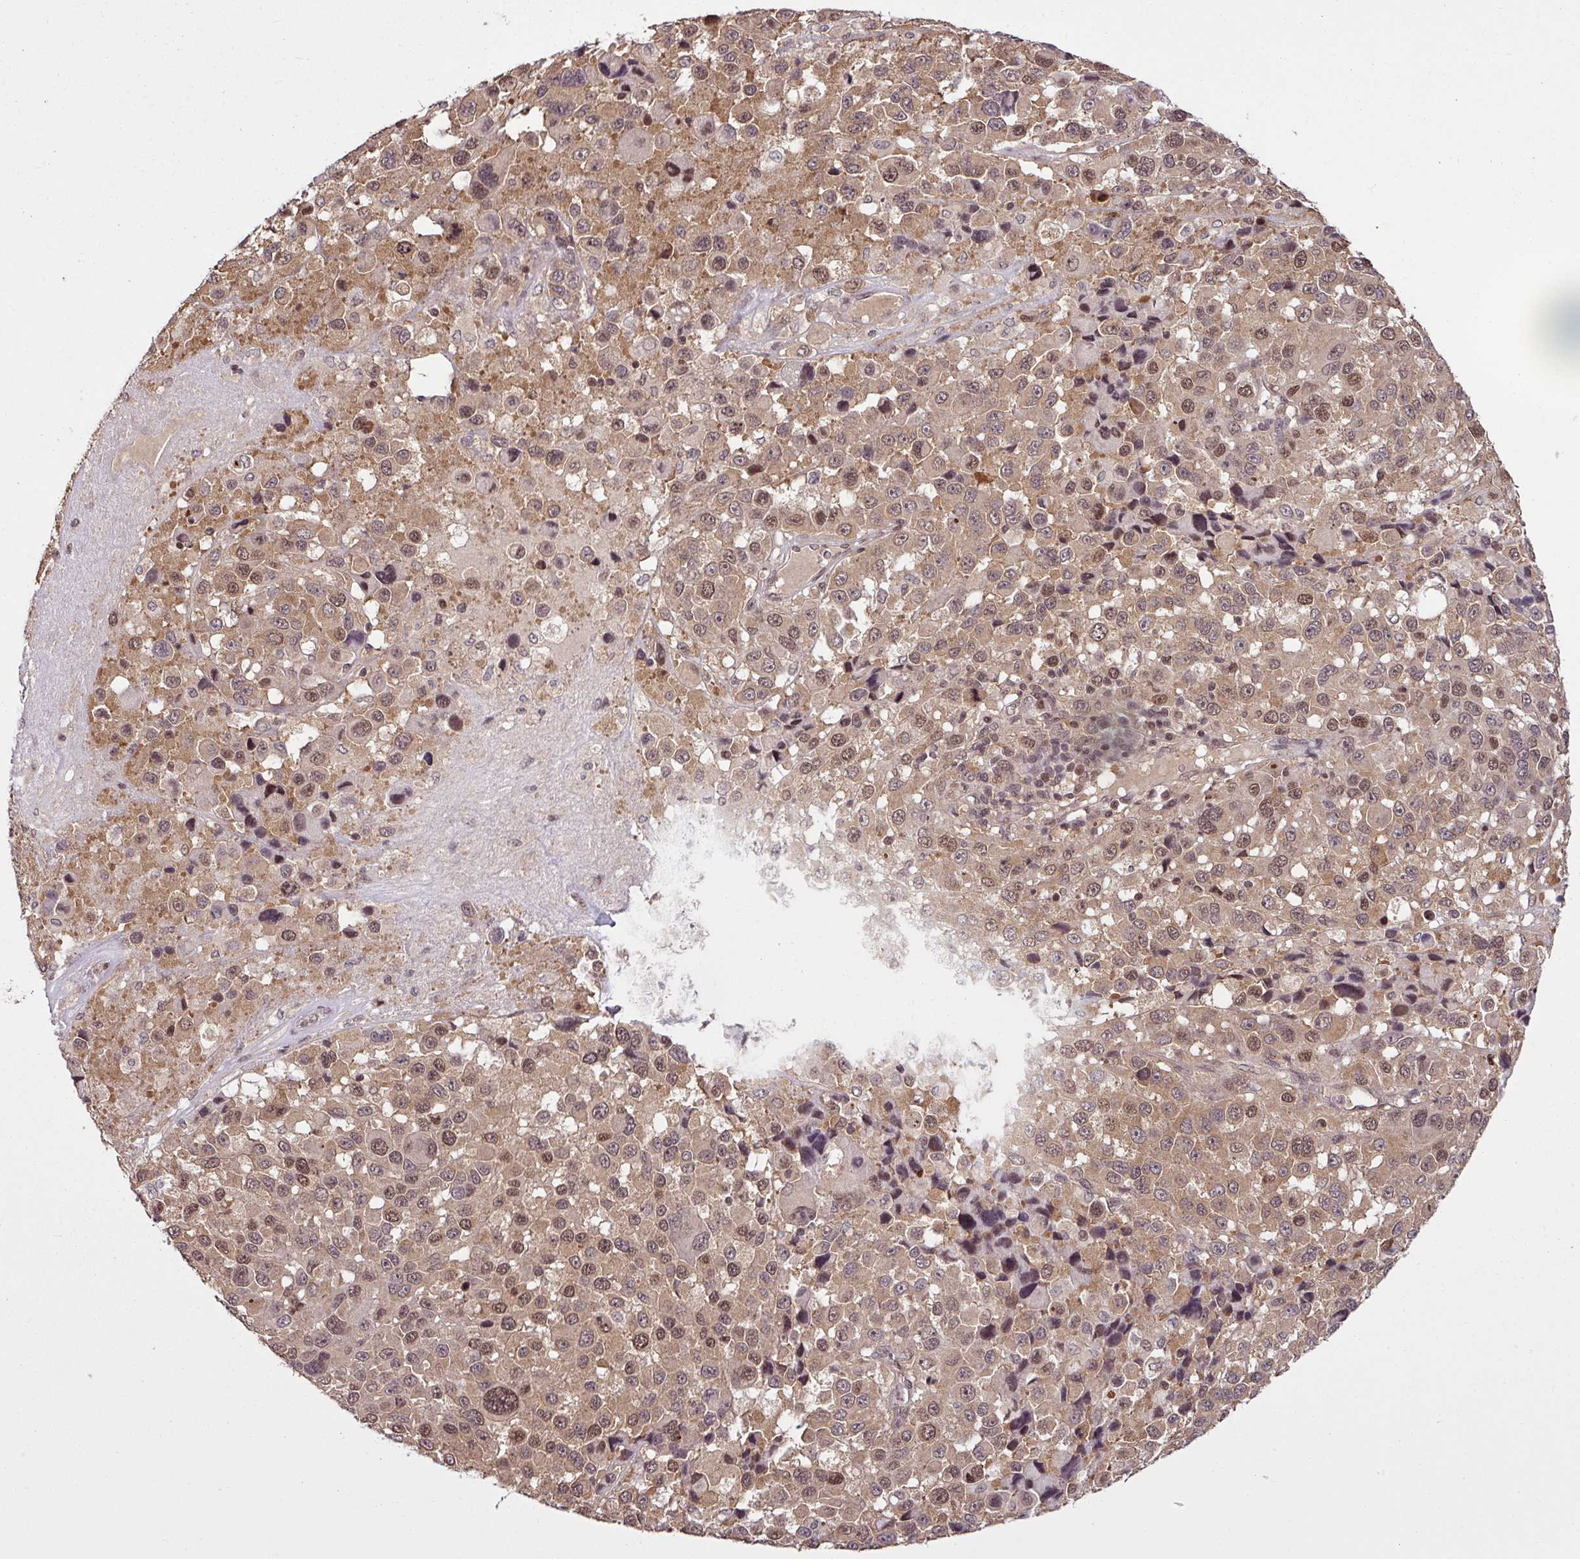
{"staining": {"intensity": "moderate", "quantity": ">75%", "location": "cytoplasmic/membranous,nuclear"}, "tissue": "melanoma", "cell_type": "Tumor cells", "image_type": "cancer", "snomed": [{"axis": "morphology", "description": "Malignant melanoma, Metastatic site"}, {"axis": "topography", "description": "Lymph node"}], "caption": "Moderate cytoplasmic/membranous and nuclear protein staining is present in about >75% of tumor cells in malignant melanoma (metastatic site).", "gene": "ITPKC", "patient": {"sex": "female", "age": 65}}